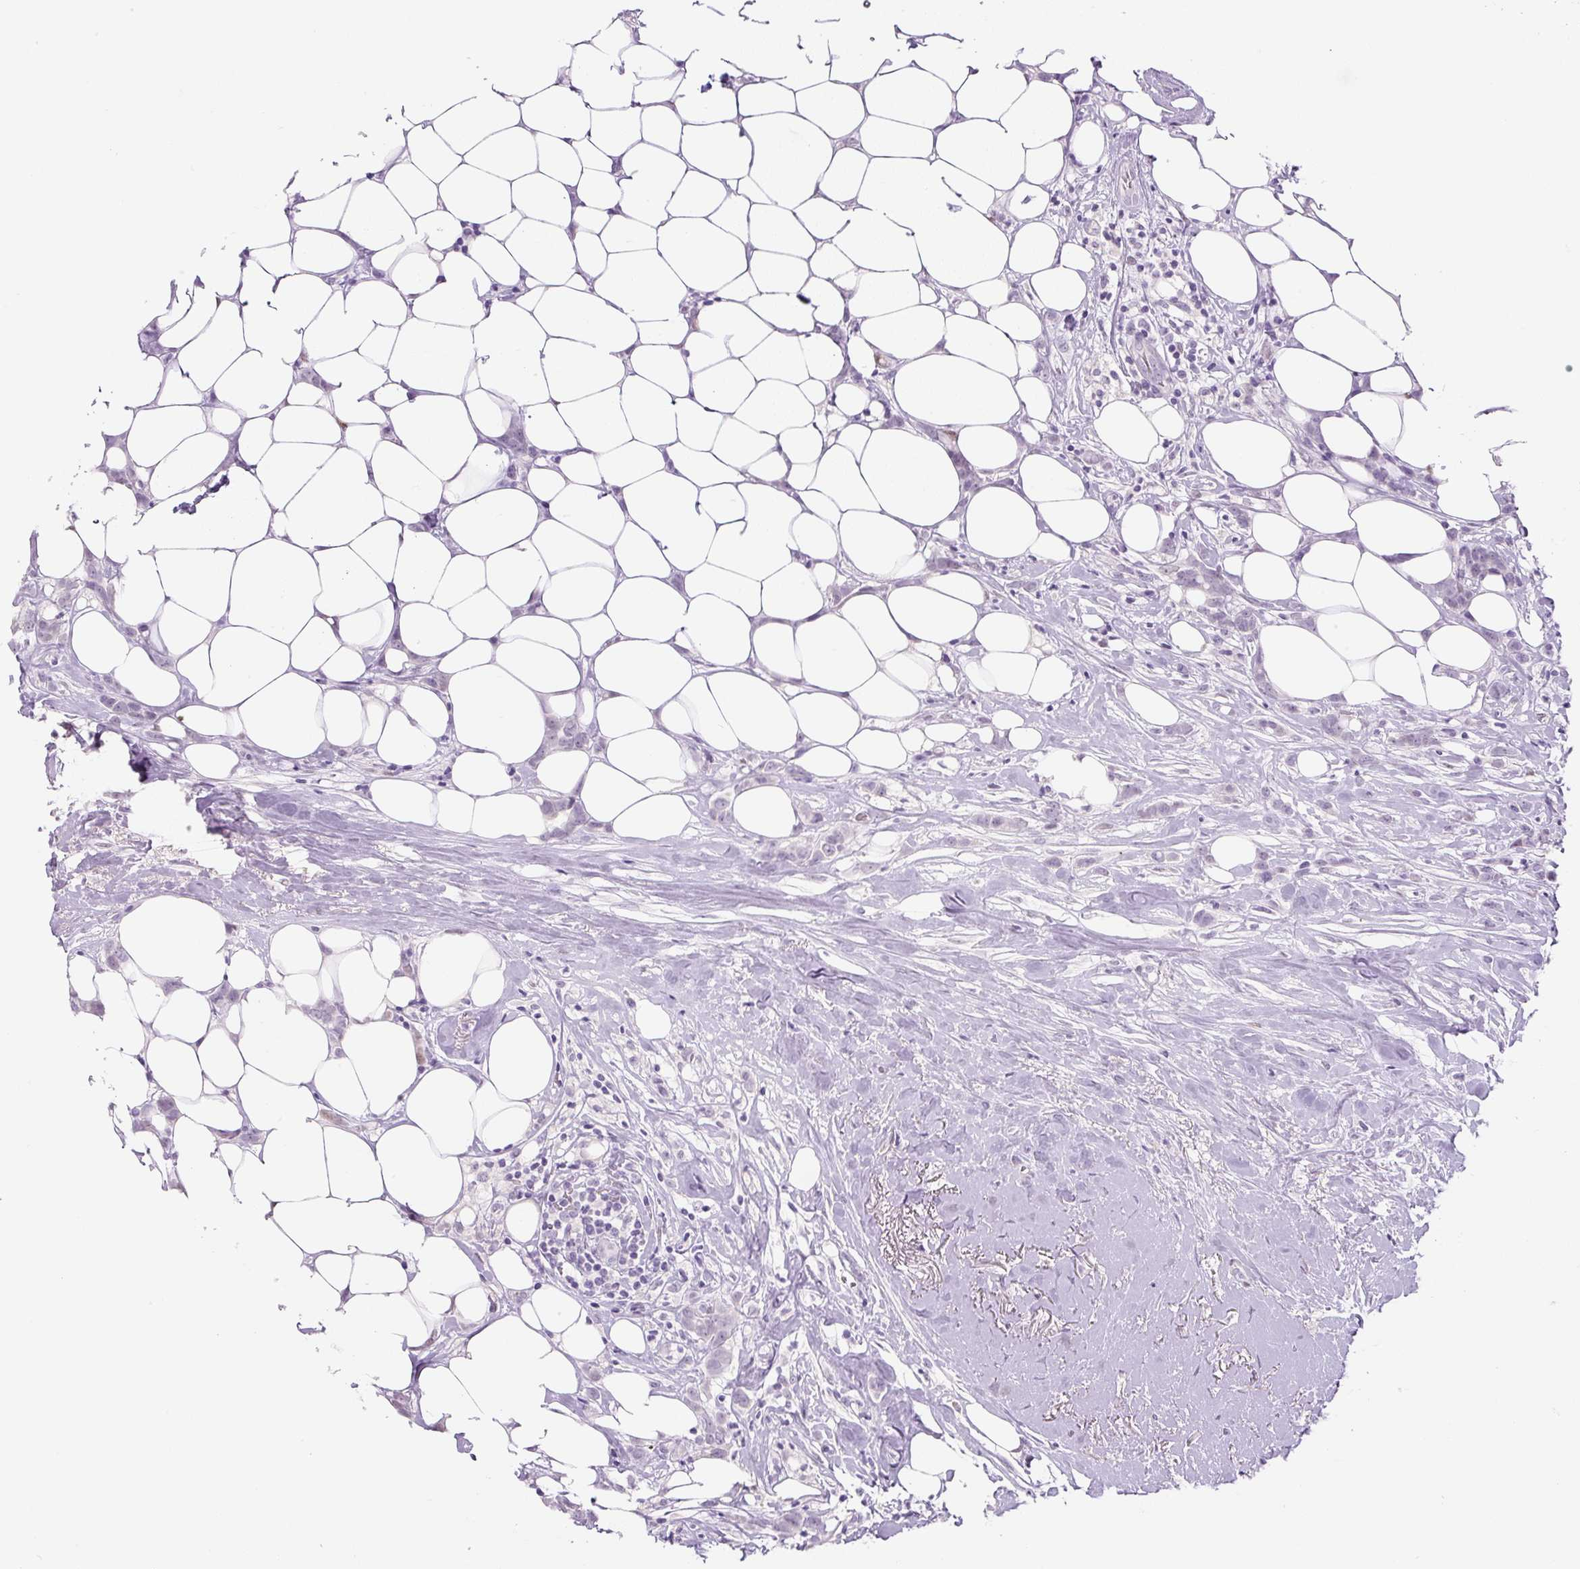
{"staining": {"intensity": "moderate", "quantity": "25%-75%", "location": "nuclear"}, "tissue": "breast cancer", "cell_type": "Tumor cells", "image_type": "cancer", "snomed": [{"axis": "morphology", "description": "Duct carcinoma"}, {"axis": "topography", "description": "Breast"}], "caption": "There is medium levels of moderate nuclear expression in tumor cells of breast cancer, as demonstrated by immunohistochemical staining (brown color).", "gene": "SIX1", "patient": {"sex": "female", "age": 80}}